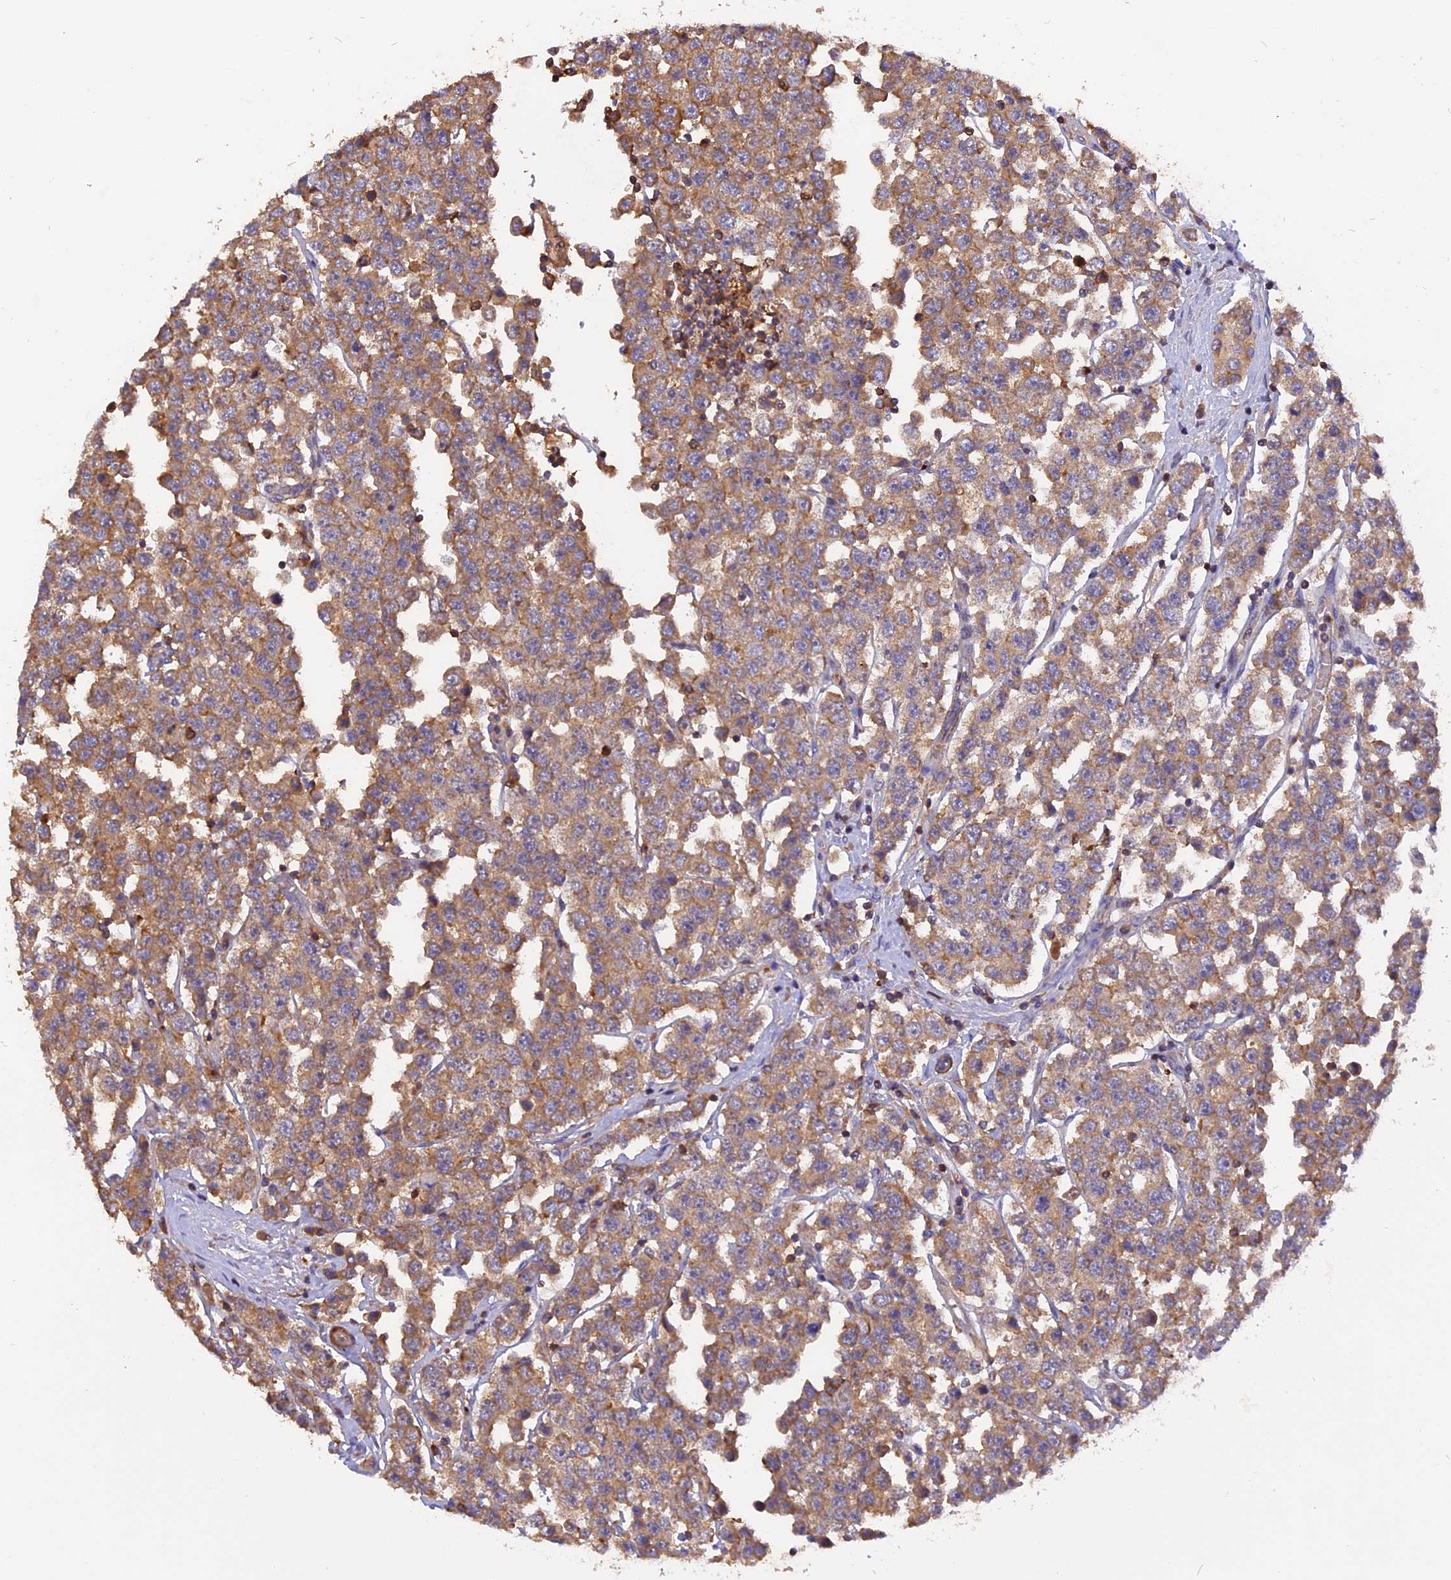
{"staining": {"intensity": "moderate", "quantity": ">75%", "location": "cytoplasmic/membranous"}, "tissue": "testis cancer", "cell_type": "Tumor cells", "image_type": "cancer", "snomed": [{"axis": "morphology", "description": "Seminoma, NOS"}, {"axis": "topography", "description": "Testis"}], "caption": "Seminoma (testis) stained with a protein marker exhibits moderate staining in tumor cells.", "gene": "STOML1", "patient": {"sex": "male", "age": 28}}